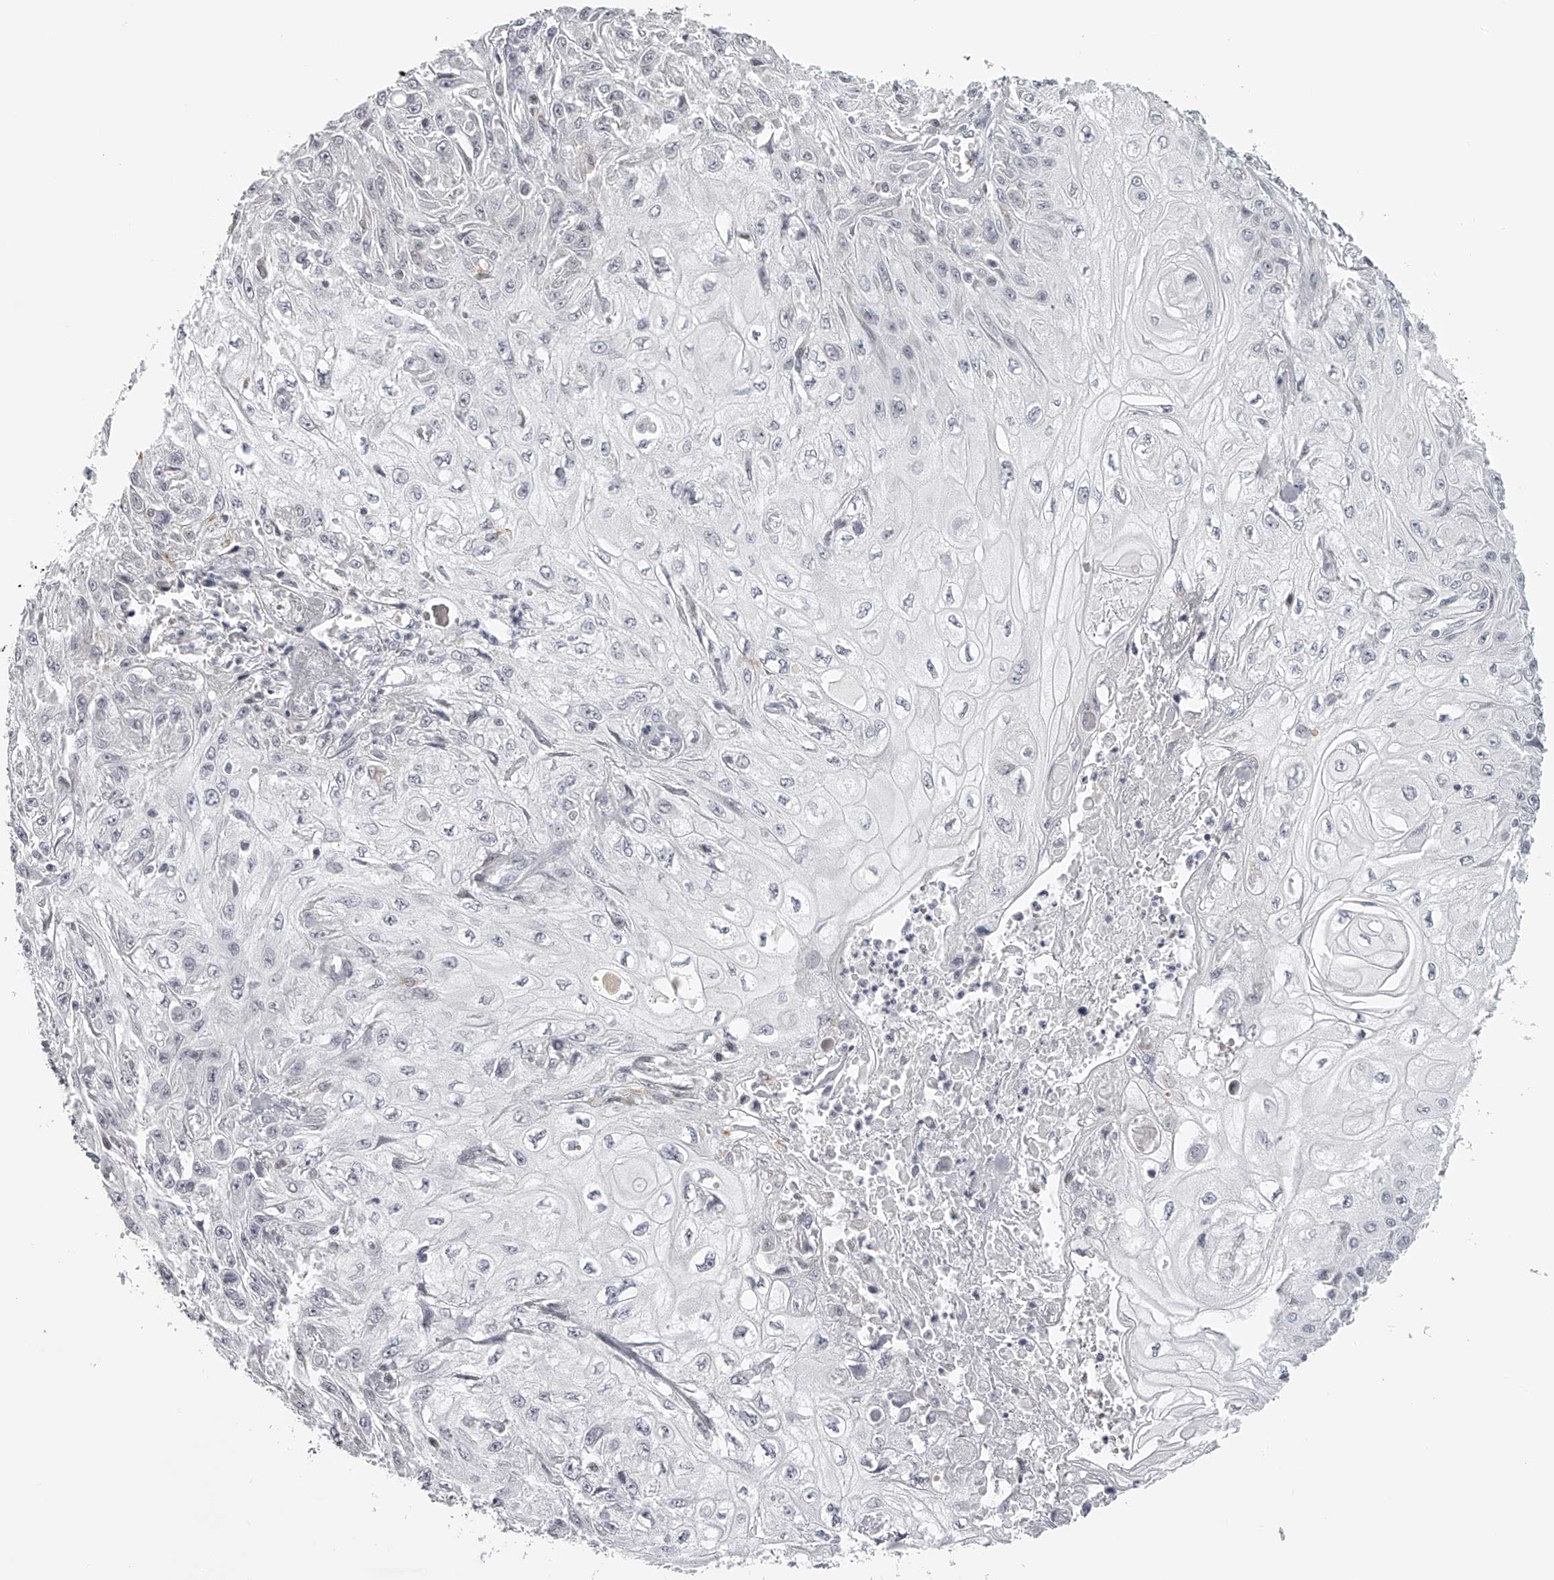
{"staining": {"intensity": "negative", "quantity": "none", "location": "none"}, "tissue": "skin cancer", "cell_type": "Tumor cells", "image_type": "cancer", "snomed": [{"axis": "morphology", "description": "Squamous cell carcinoma, NOS"}, {"axis": "morphology", "description": "Squamous cell carcinoma, metastatic, NOS"}, {"axis": "topography", "description": "Skin"}, {"axis": "topography", "description": "Lymph node"}], "caption": "Micrograph shows no protein positivity in tumor cells of skin squamous cell carcinoma tissue.", "gene": "RNF220", "patient": {"sex": "male", "age": 75}}